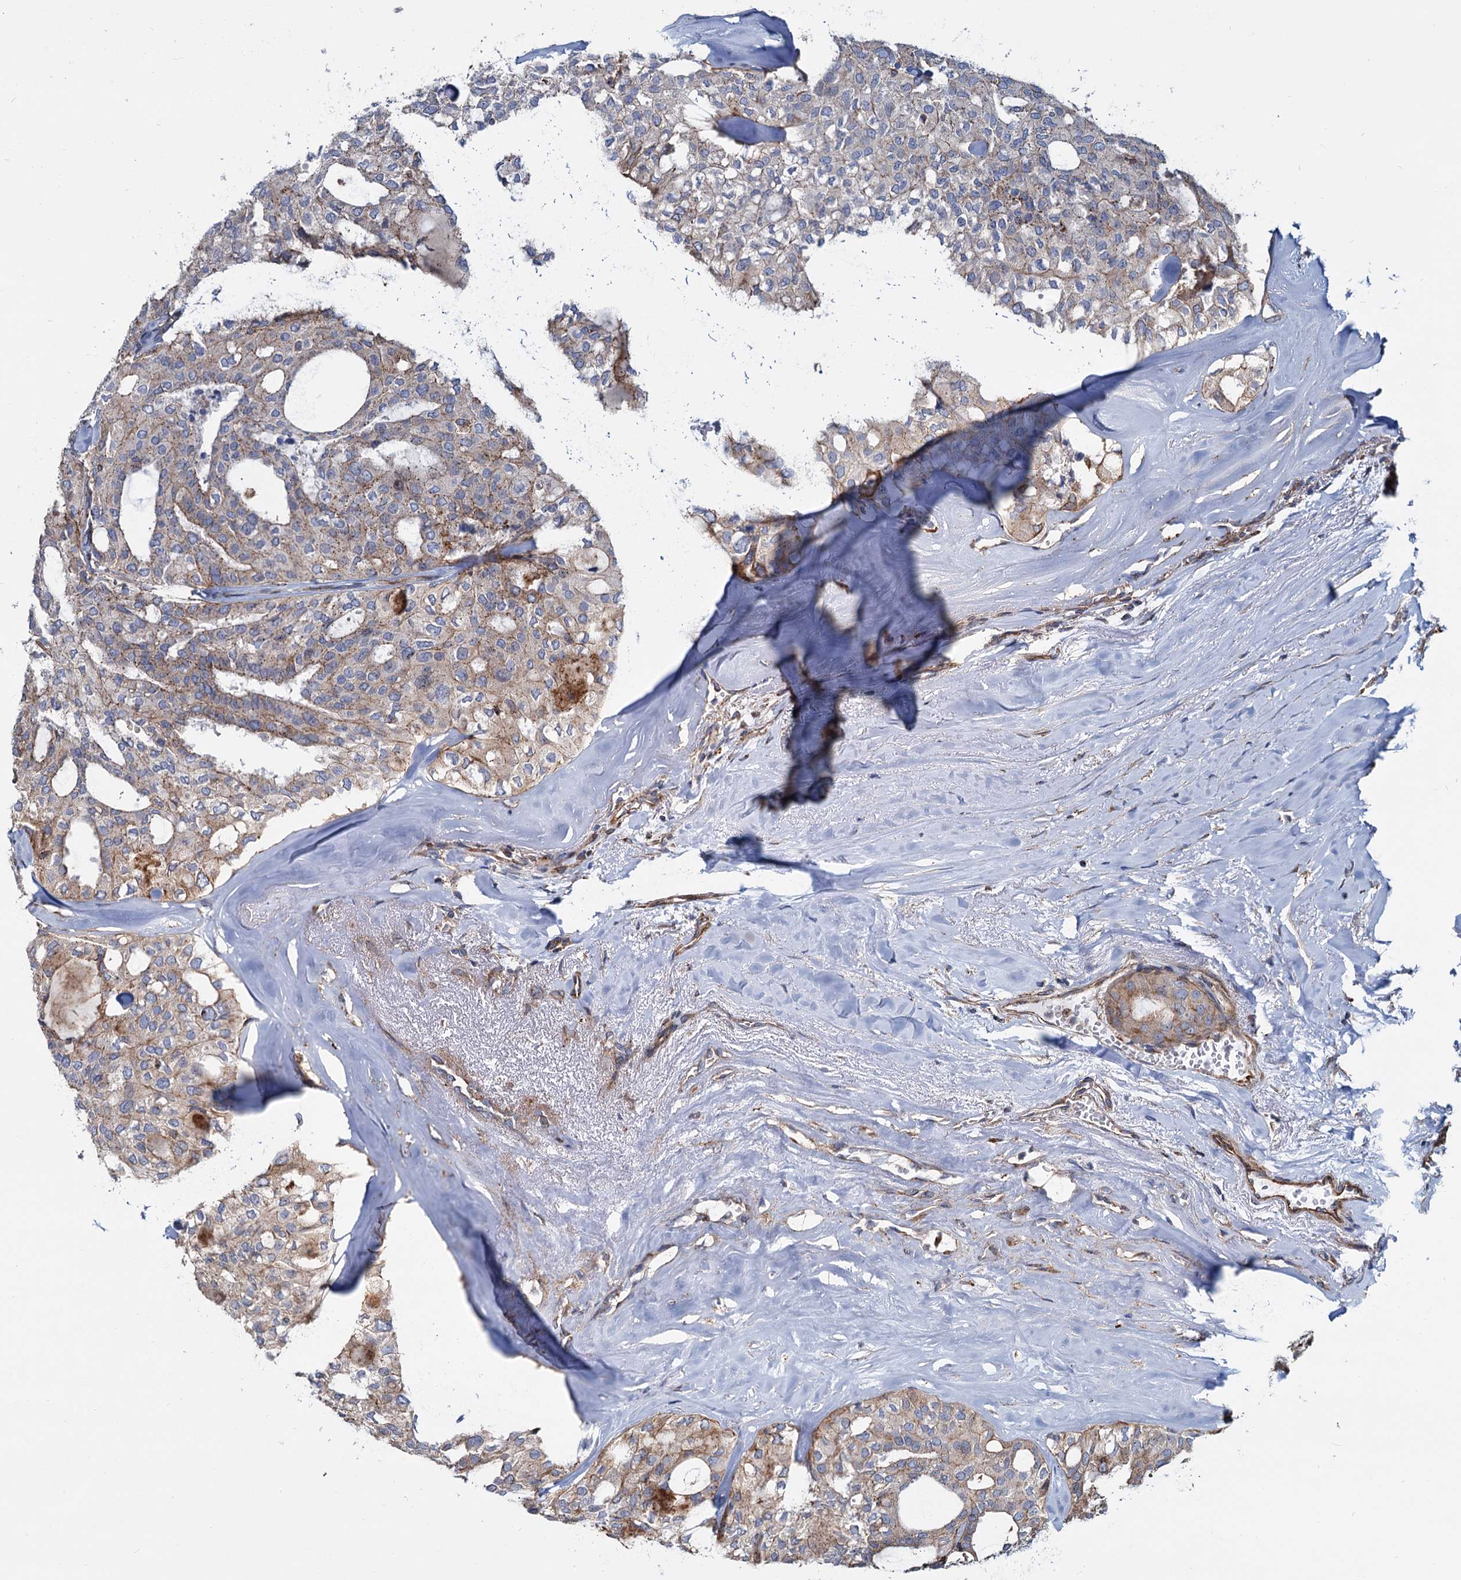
{"staining": {"intensity": "weak", "quantity": "25%-75%", "location": "cytoplasmic/membranous"}, "tissue": "thyroid cancer", "cell_type": "Tumor cells", "image_type": "cancer", "snomed": [{"axis": "morphology", "description": "Follicular adenoma carcinoma, NOS"}, {"axis": "topography", "description": "Thyroid gland"}], "caption": "IHC micrograph of human thyroid follicular adenoma carcinoma stained for a protein (brown), which displays low levels of weak cytoplasmic/membranous staining in about 25%-75% of tumor cells.", "gene": "PSEN1", "patient": {"sex": "male", "age": 75}}